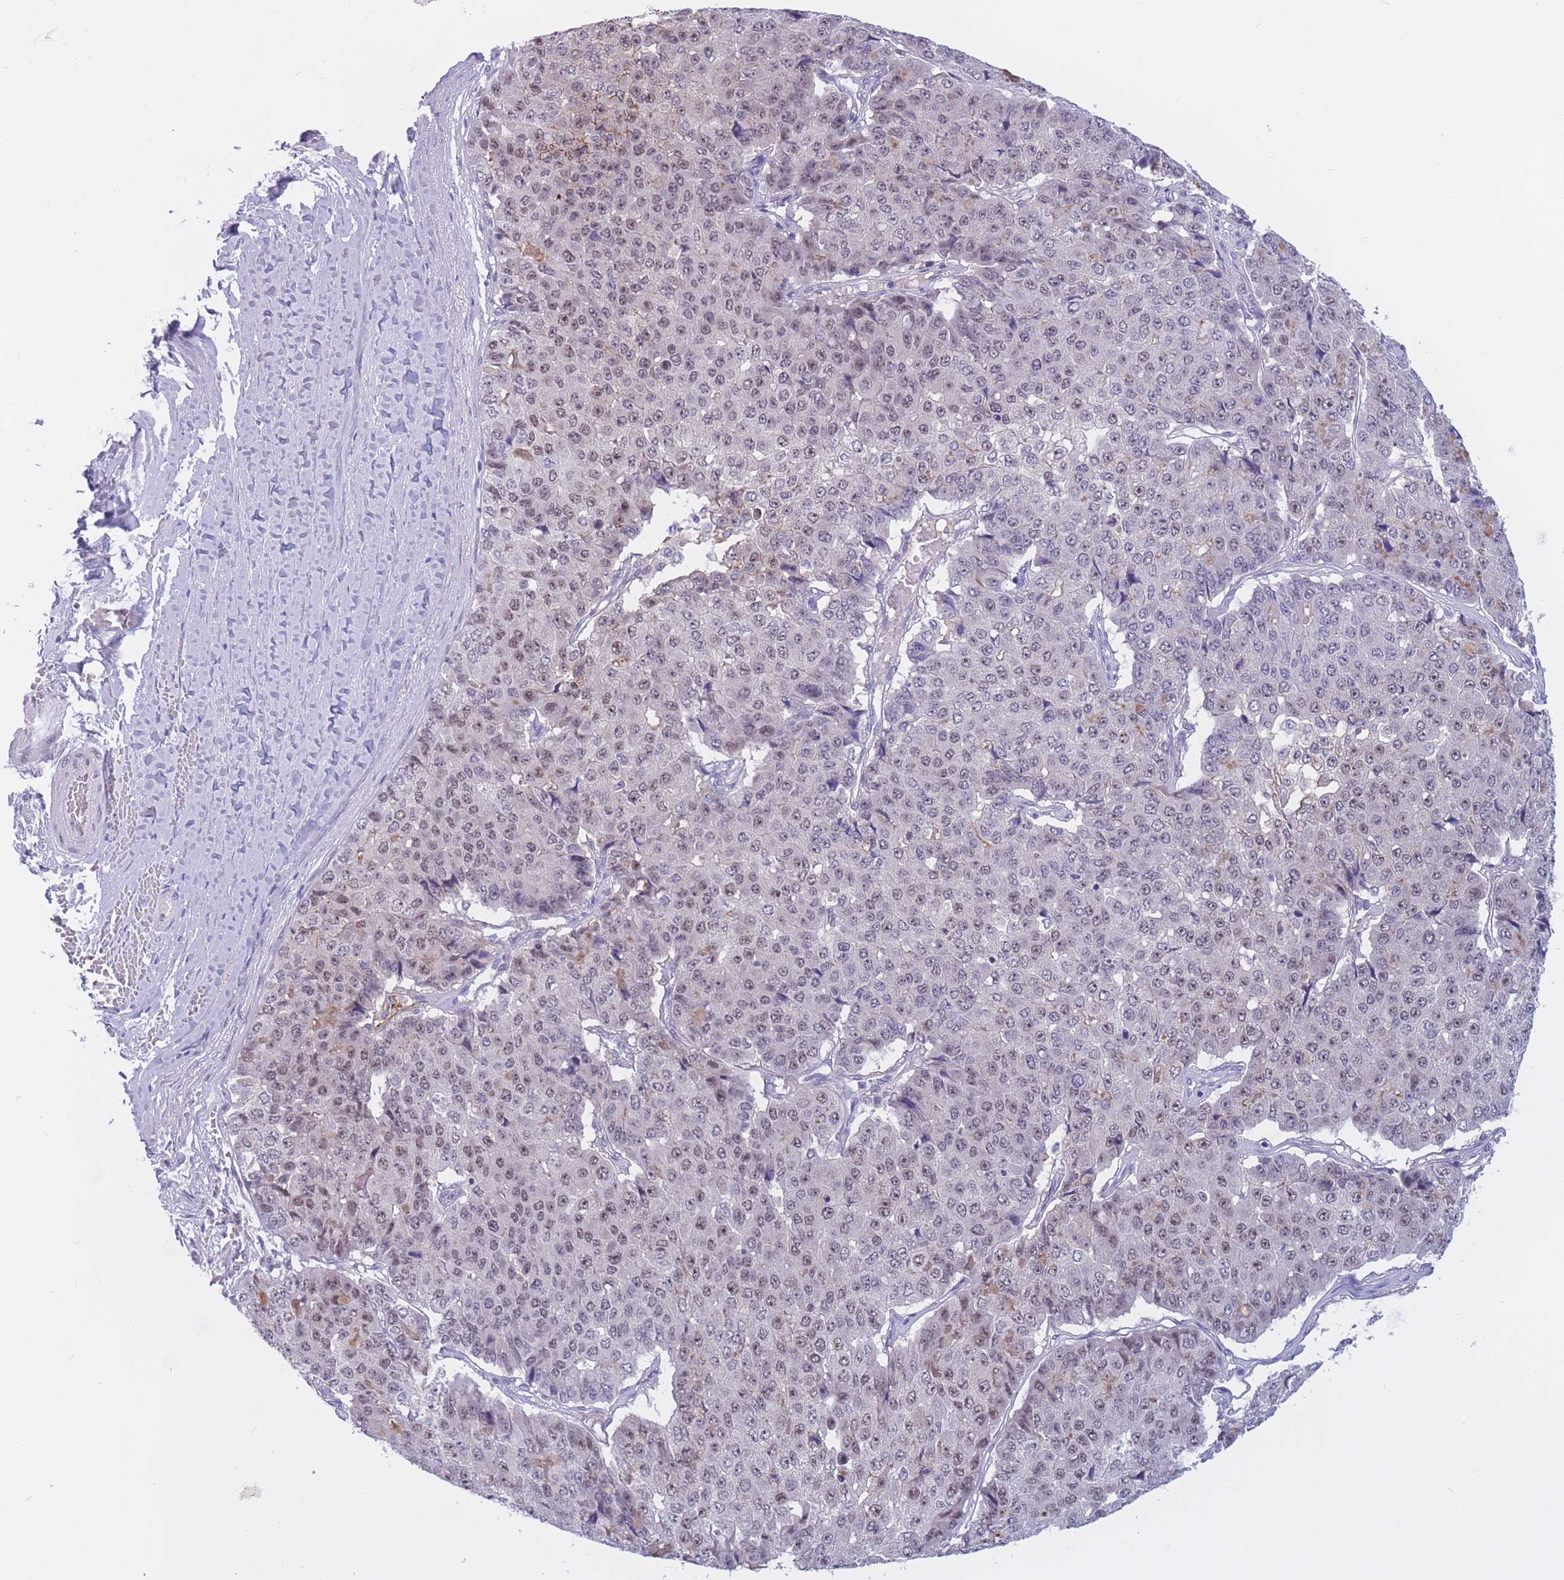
{"staining": {"intensity": "weak", "quantity": "25%-75%", "location": "nuclear"}, "tissue": "pancreatic cancer", "cell_type": "Tumor cells", "image_type": "cancer", "snomed": [{"axis": "morphology", "description": "Adenocarcinoma, NOS"}, {"axis": "topography", "description": "Pancreas"}], "caption": "A low amount of weak nuclear staining is seen in approximately 25%-75% of tumor cells in pancreatic cancer tissue. (Brightfield microscopy of DAB IHC at high magnification).", "gene": "BOP1", "patient": {"sex": "male", "age": 50}}